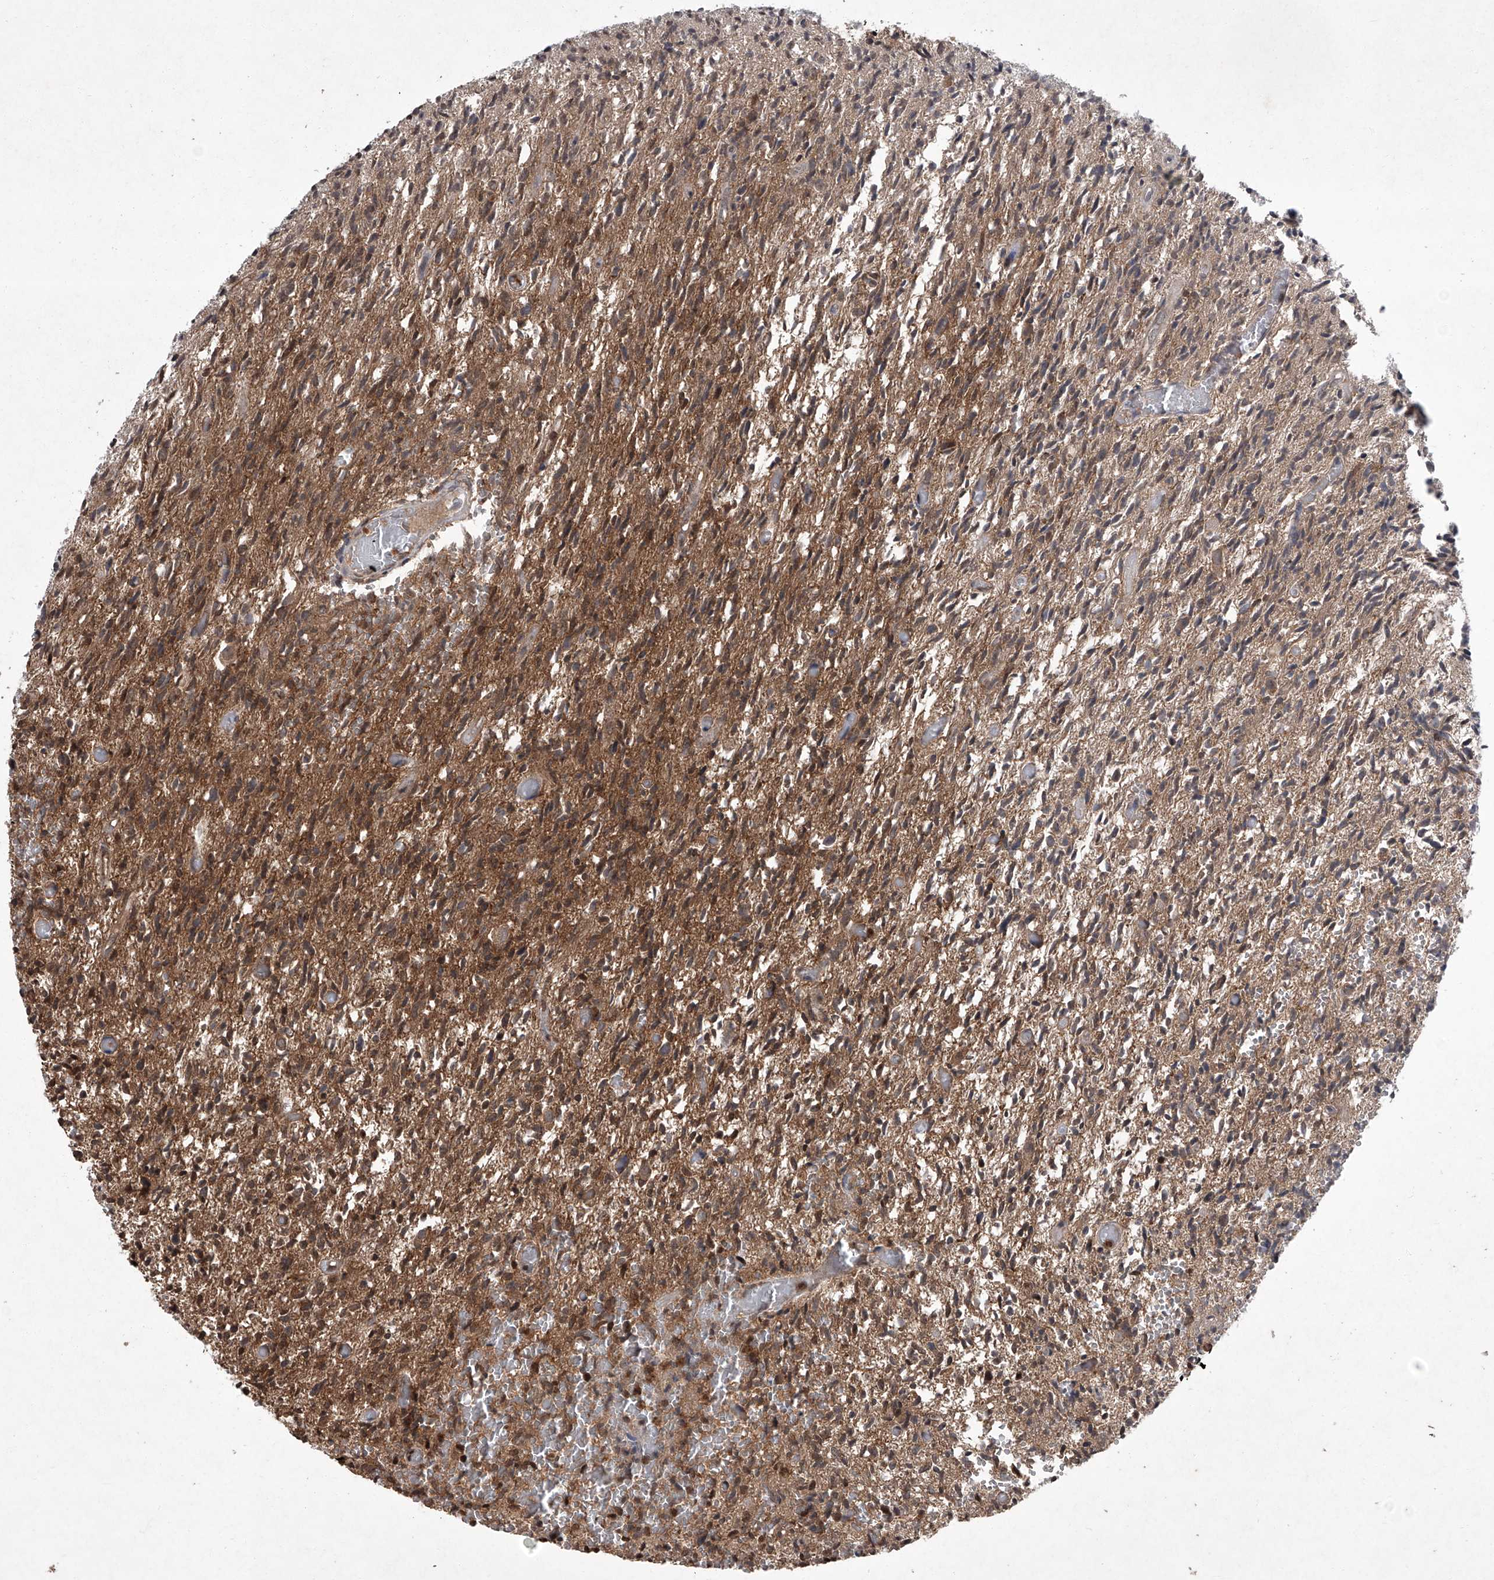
{"staining": {"intensity": "moderate", "quantity": "25%-75%", "location": "cytoplasmic/membranous"}, "tissue": "glioma", "cell_type": "Tumor cells", "image_type": "cancer", "snomed": [{"axis": "morphology", "description": "Glioma, malignant, High grade"}, {"axis": "topography", "description": "Brain"}], "caption": "Protein staining demonstrates moderate cytoplasmic/membranous staining in approximately 25%-75% of tumor cells in high-grade glioma (malignant). The staining is performed using DAB (3,3'-diaminobenzidine) brown chromogen to label protein expression. The nuclei are counter-stained blue using hematoxylin.", "gene": "TSNAX", "patient": {"sex": "female", "age": 57}}